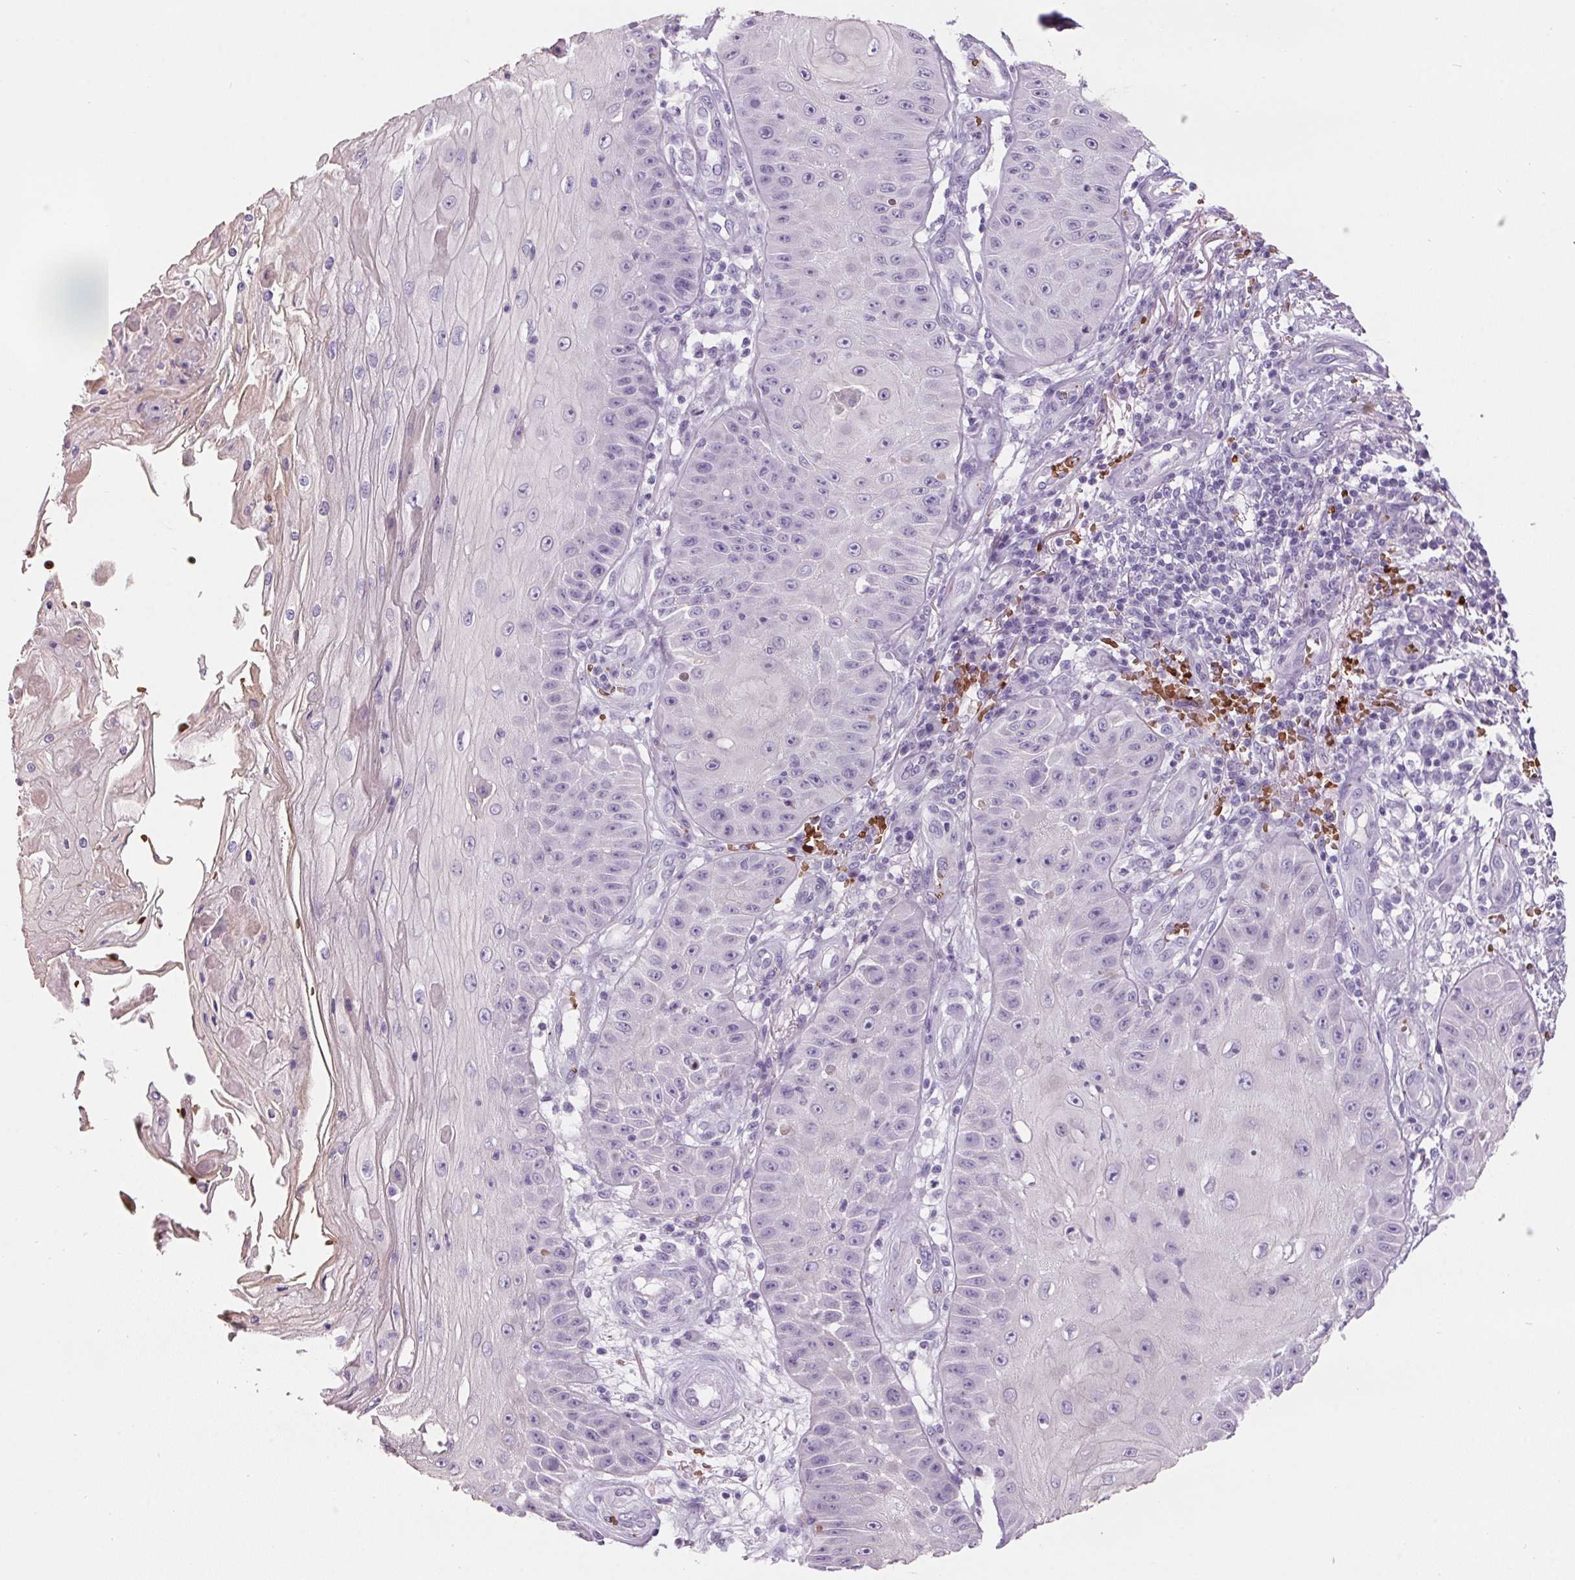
{"staining": {"intensity": "negative", "quantity": "none", "location": "none"}, "tissue": "skin cancer", "cell_type": "Tumor cells", "image_type": "cancer", "snomed": [{"axis": "morphology", "description": "Squamous cell carcinoma, NOS"}, {"axis": "topography", "description": "Skin"}], "caption": "Tumor cells are negative for protein expression in human skin cancer (squamous cell carcinoma).", "gene": "HBQ1", "patient": {"sex": "male", "age": 70}}